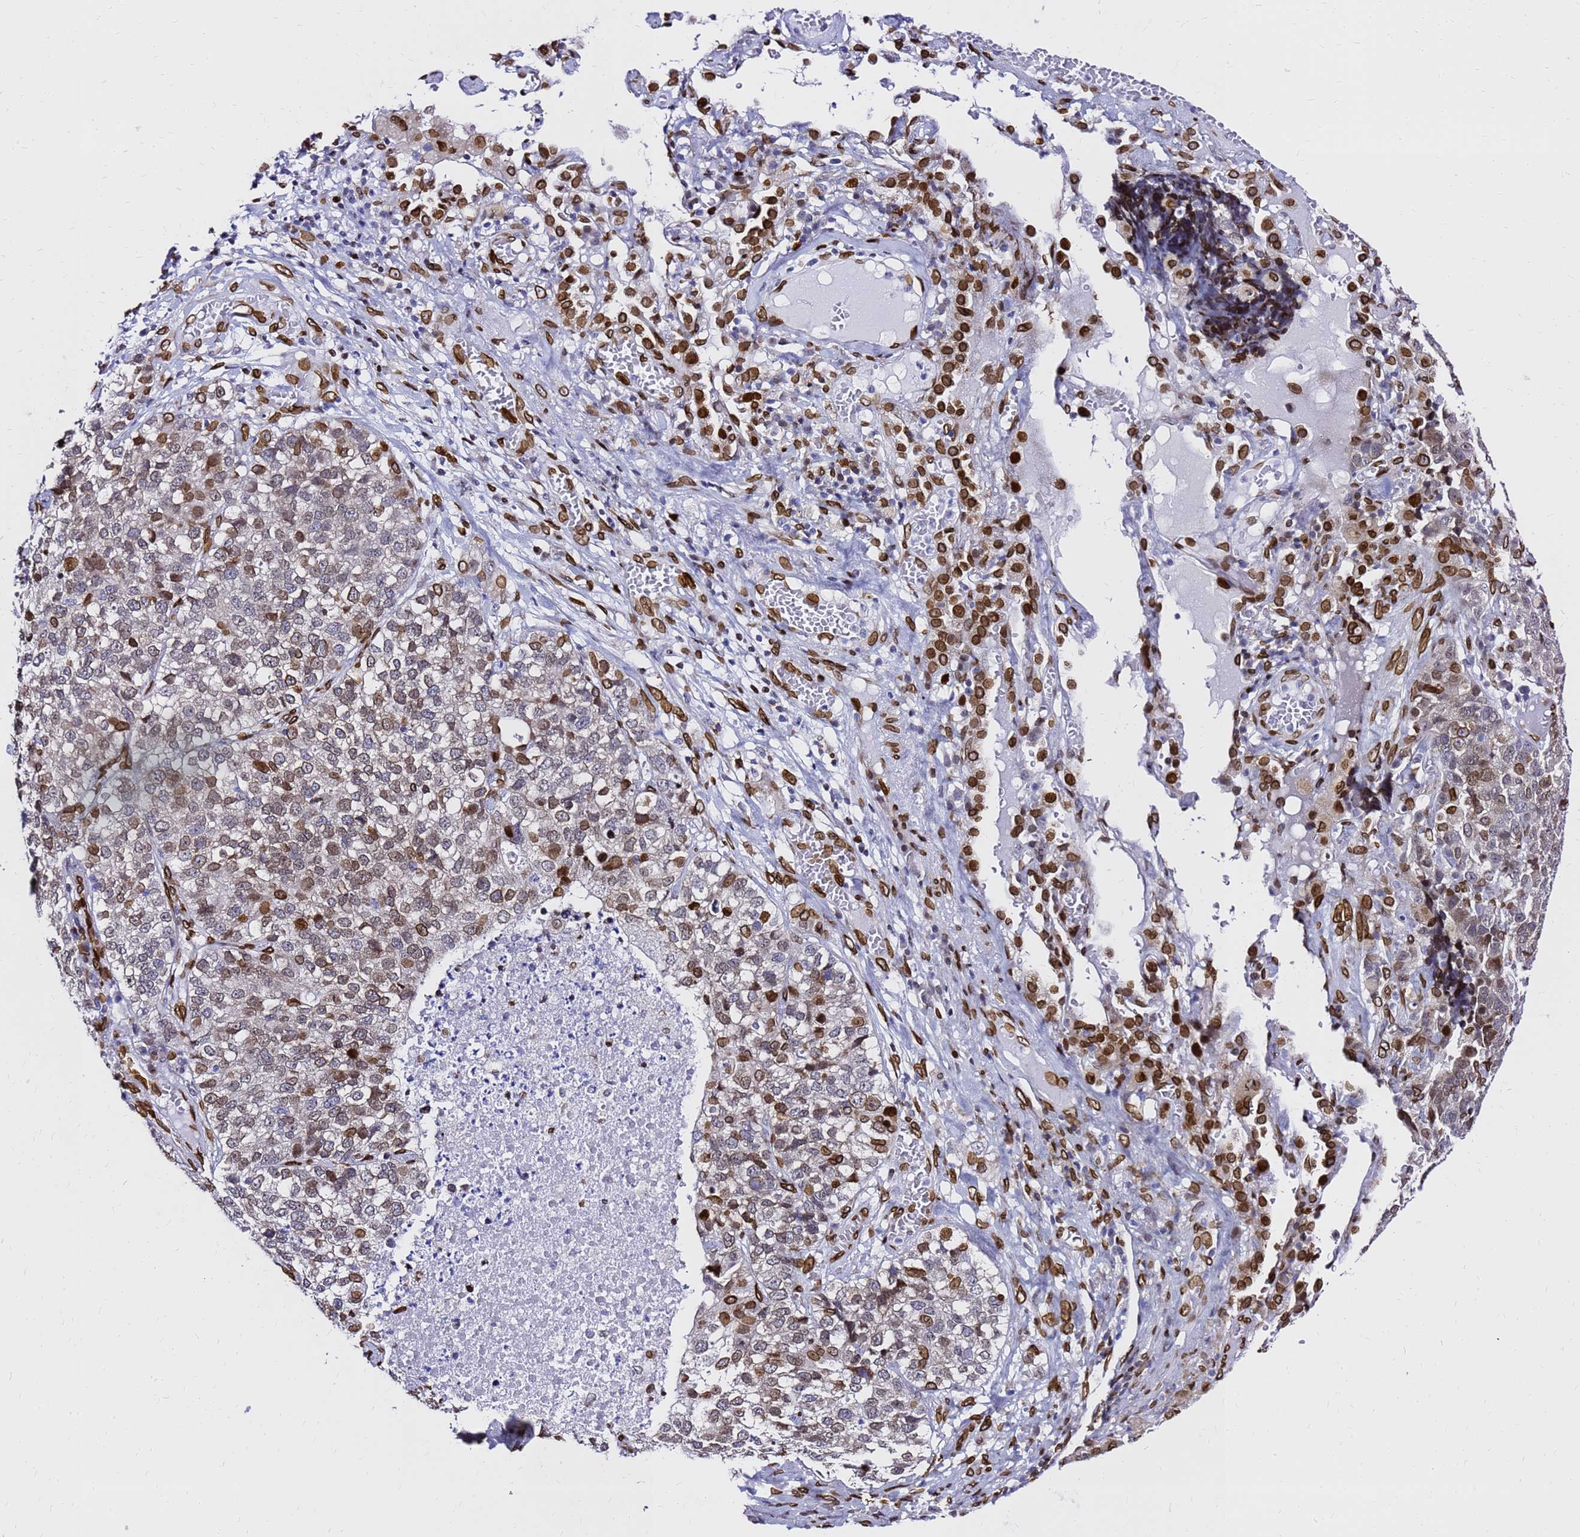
{"staining": {"intensity": "moderate", "quantity": ">75%", "location": "cytoplasmic/membranous,nuclear"}, "tissue": "lung cancer", "cell_type": "Tumor cells", "image_type": "cancer", "snomed": [{"axis": "morphology", "description": "Adenocarcinoma, NOS"}, {"axis": "topography", "description": "Lung"}], "caption": "Lung cancer (adenocarcinoma) stained with a protein marker demonstrates moderate staining in tumor cells.", "gene": "C6orf141", "patient": {"sex": "male", "age": 49}}